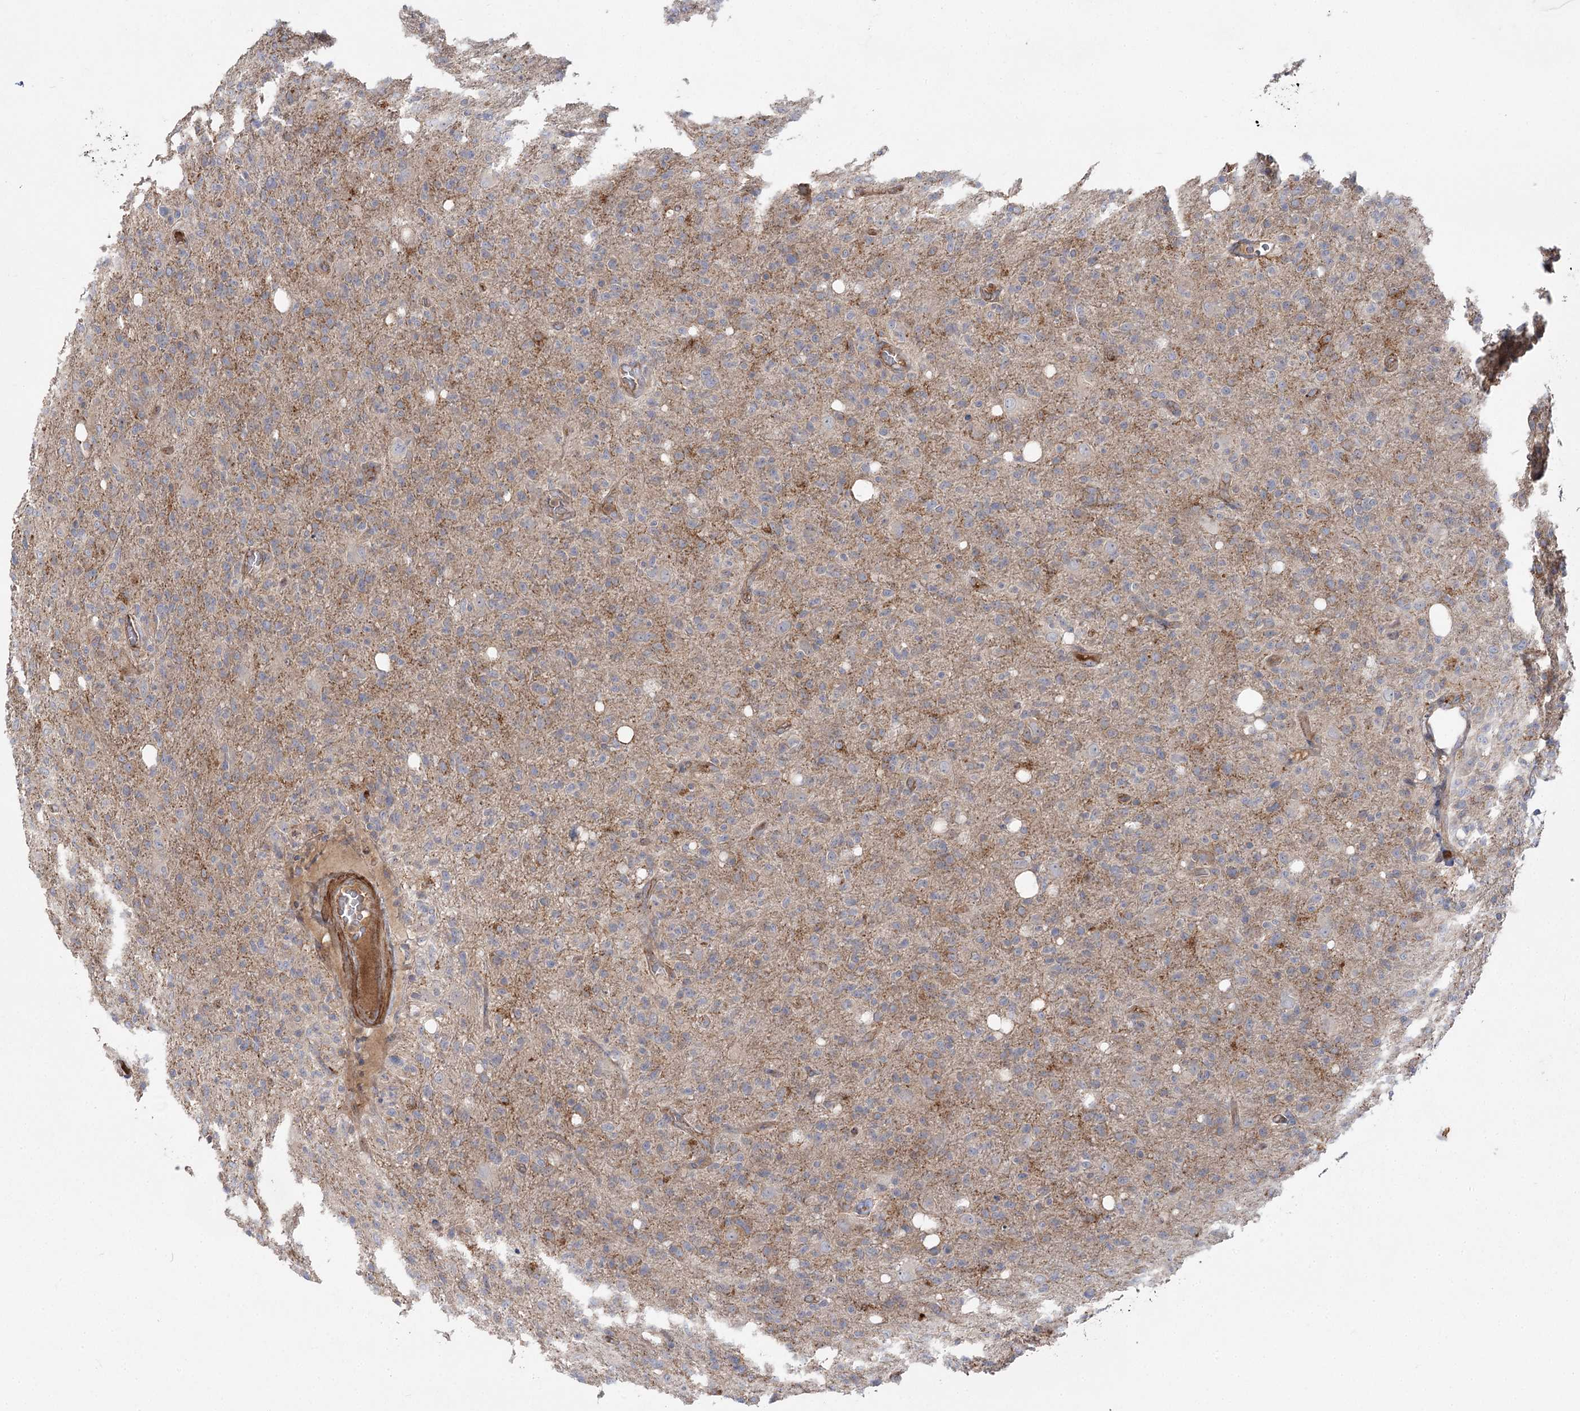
{"staining": {"intensity": "weak", "quantity": "<25%", "location": "cytoplasmic/membranous"}, "tissue": "glioma", "cell_type": "Tumor cells", "image_type": "cancer", "snomed": [{"axis": "morphology", "description": "Glioma, malignant, High grade"}, {"axis": "topography", "description": "Brain"}], "caption": "A histopathology image of human glioma is negative for staining in tumor cells.", "gene": "KIAA0825", "patient": {"sex": "female", "age": 57}}